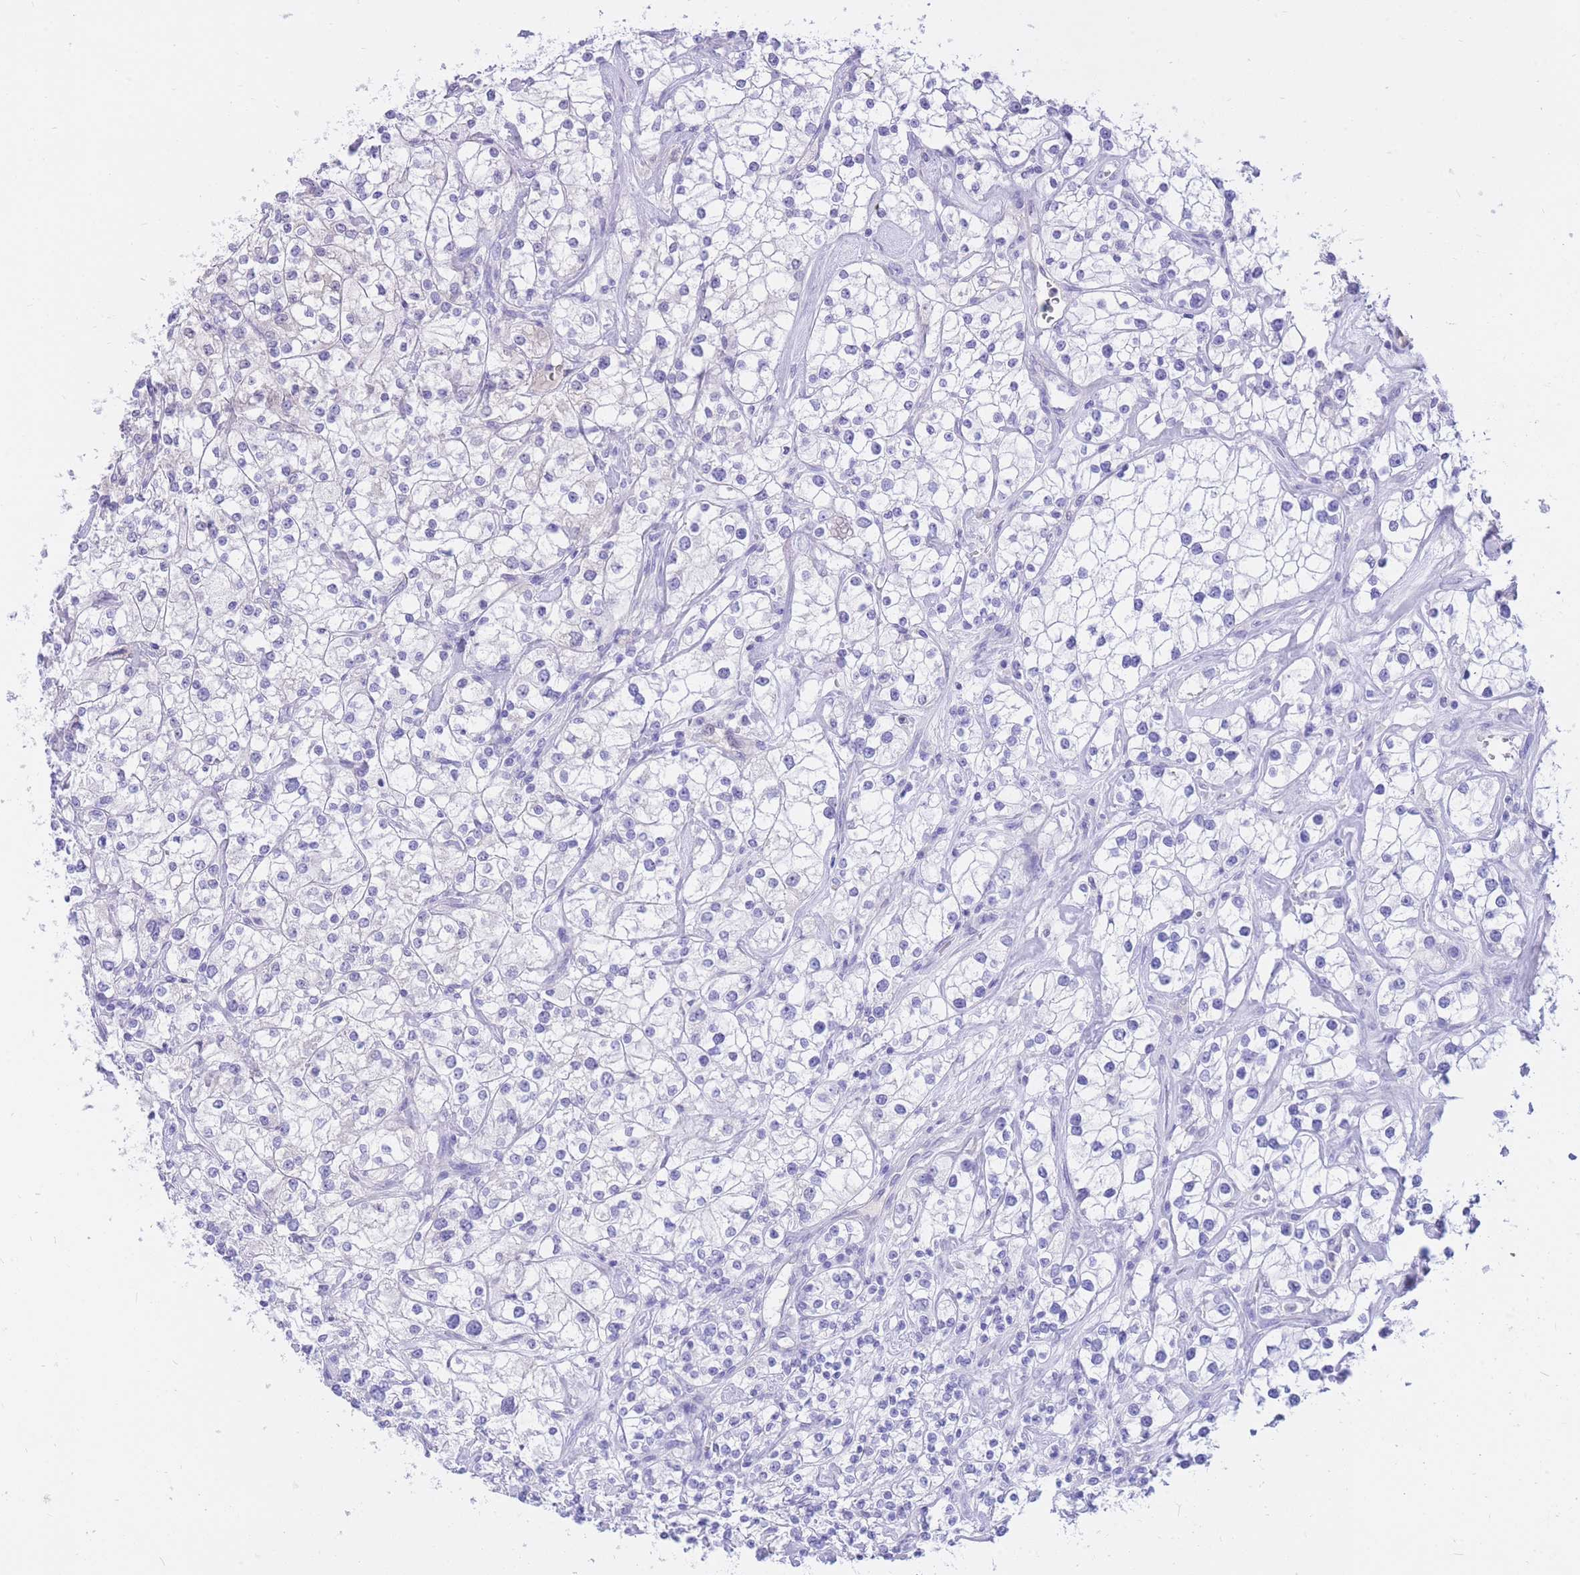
{"staining": {"intensity": "negative", "quantity": "none", "location": "none"}, "tissue": "renal cancer", "cell_type": "Tumor cells", "image_type": "cancer", "snomed": [{"axis": "morphology", "description": "Adenocarcinoma, NOS"}, {"axis": "topography", "description": "Kidney"}], "caption": "Immunohistochemical staining of human renal cancer (adenocarcinoma) reveals no significant staining in tumor cells.", "gene": "SULT1A1", "patient": {"sex": "male", "age": 77}}